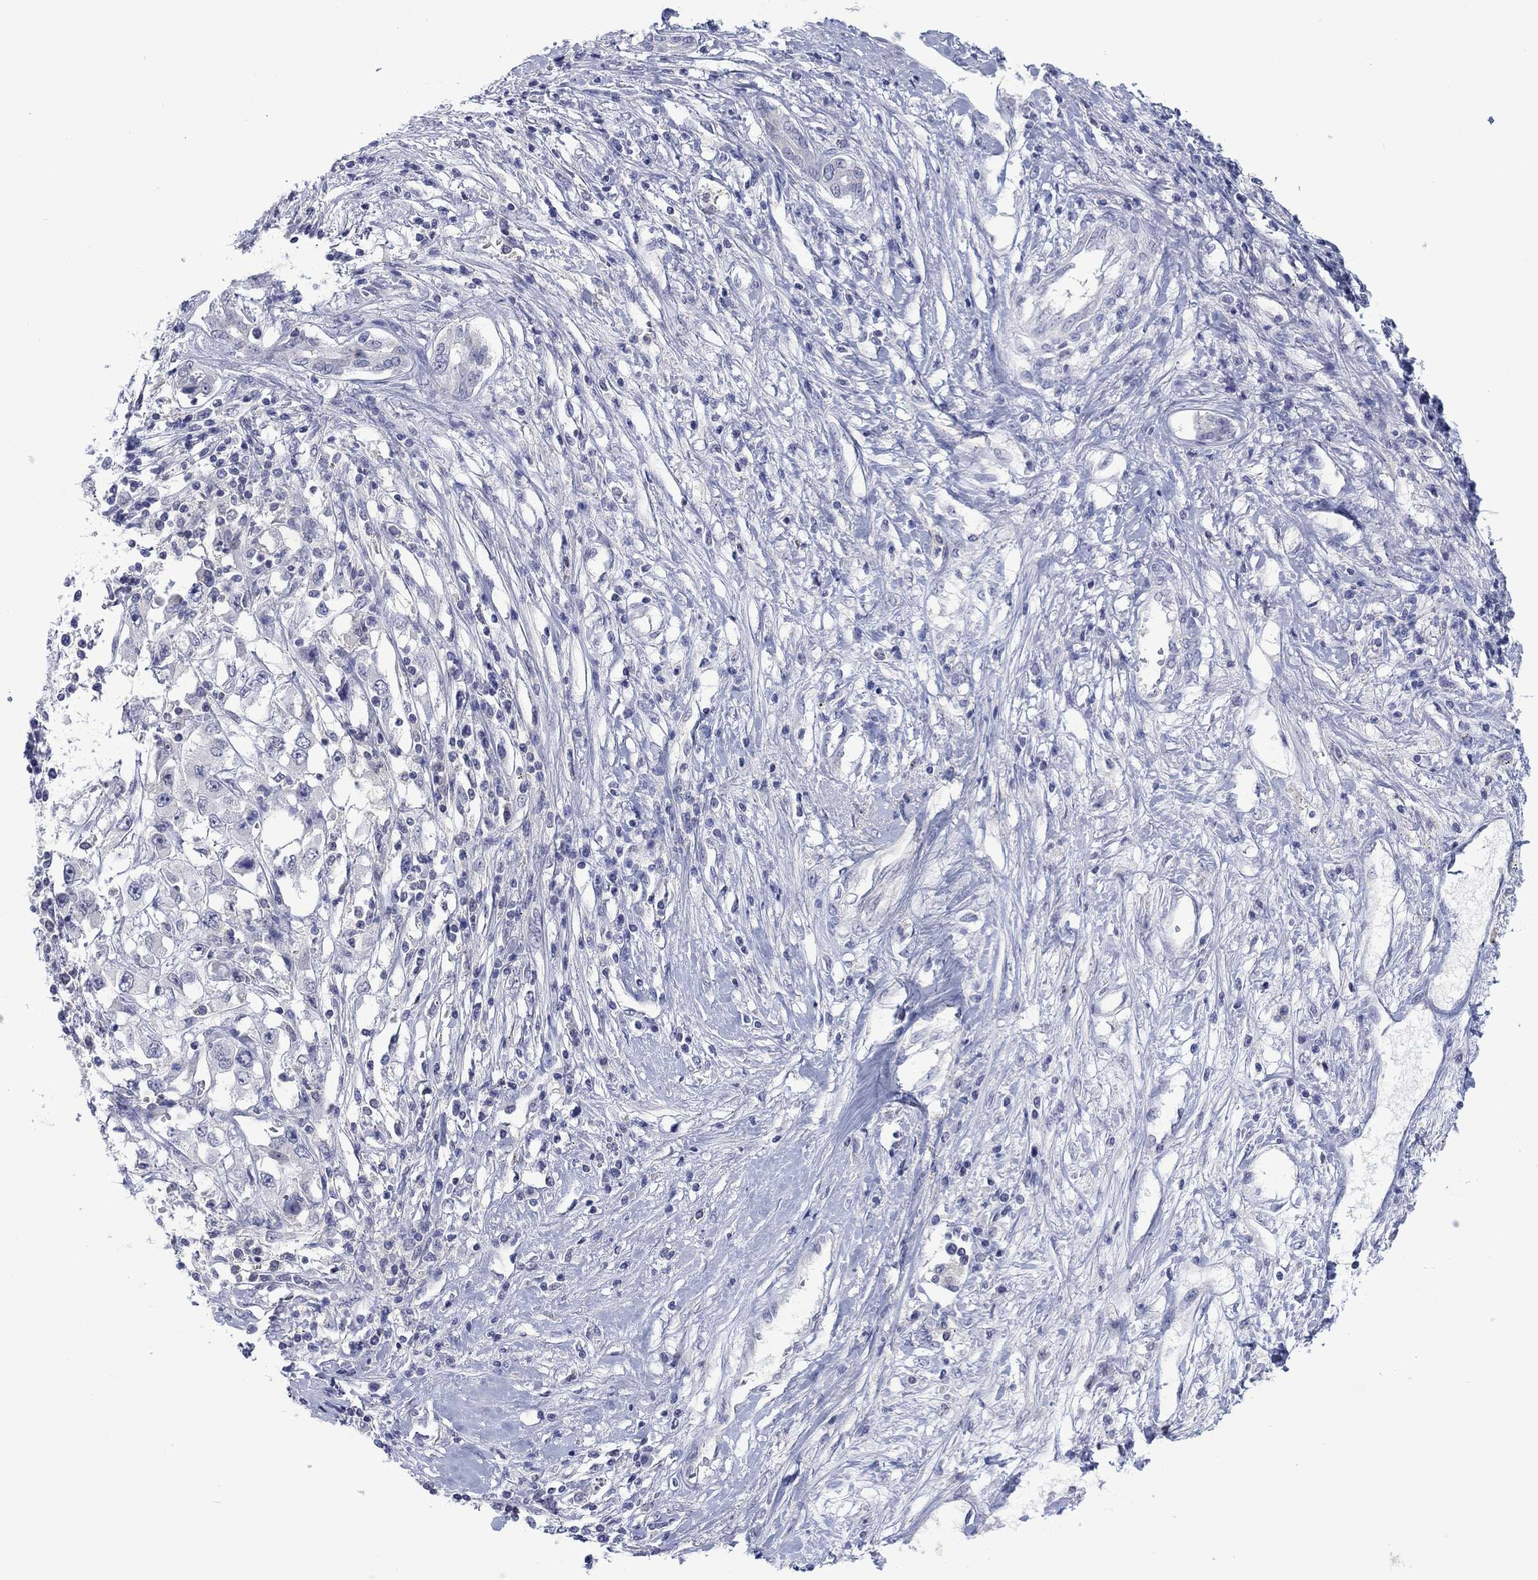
{"staining": {"intensity": "negative", "quantity": "none", "location": "none"}, "tissue": "liver cancer", "cell_type": "Tumor cells", "image_type": "cancer", "snomed": [{"axis": "morphology", "description": "Adenocarcinoma, NOS"}, {"axis": "morphology", "description": "Cholangiocarcinoma"}, {"axis": "topography", "description": "Liver"}], "caption": "This photomicrograph is of adenocarcinoma (liver) stained with IHC to label a protein in brown with the nuclei are counter-stained blue. There is no positivity in tumor cells. Brightfield microscopy of IHC stained with DAB (brown) and hematoxylin (blue), captured at high magnification.", "gene": "FER1L6", "patient": {"sex": "male", "age": 64}}